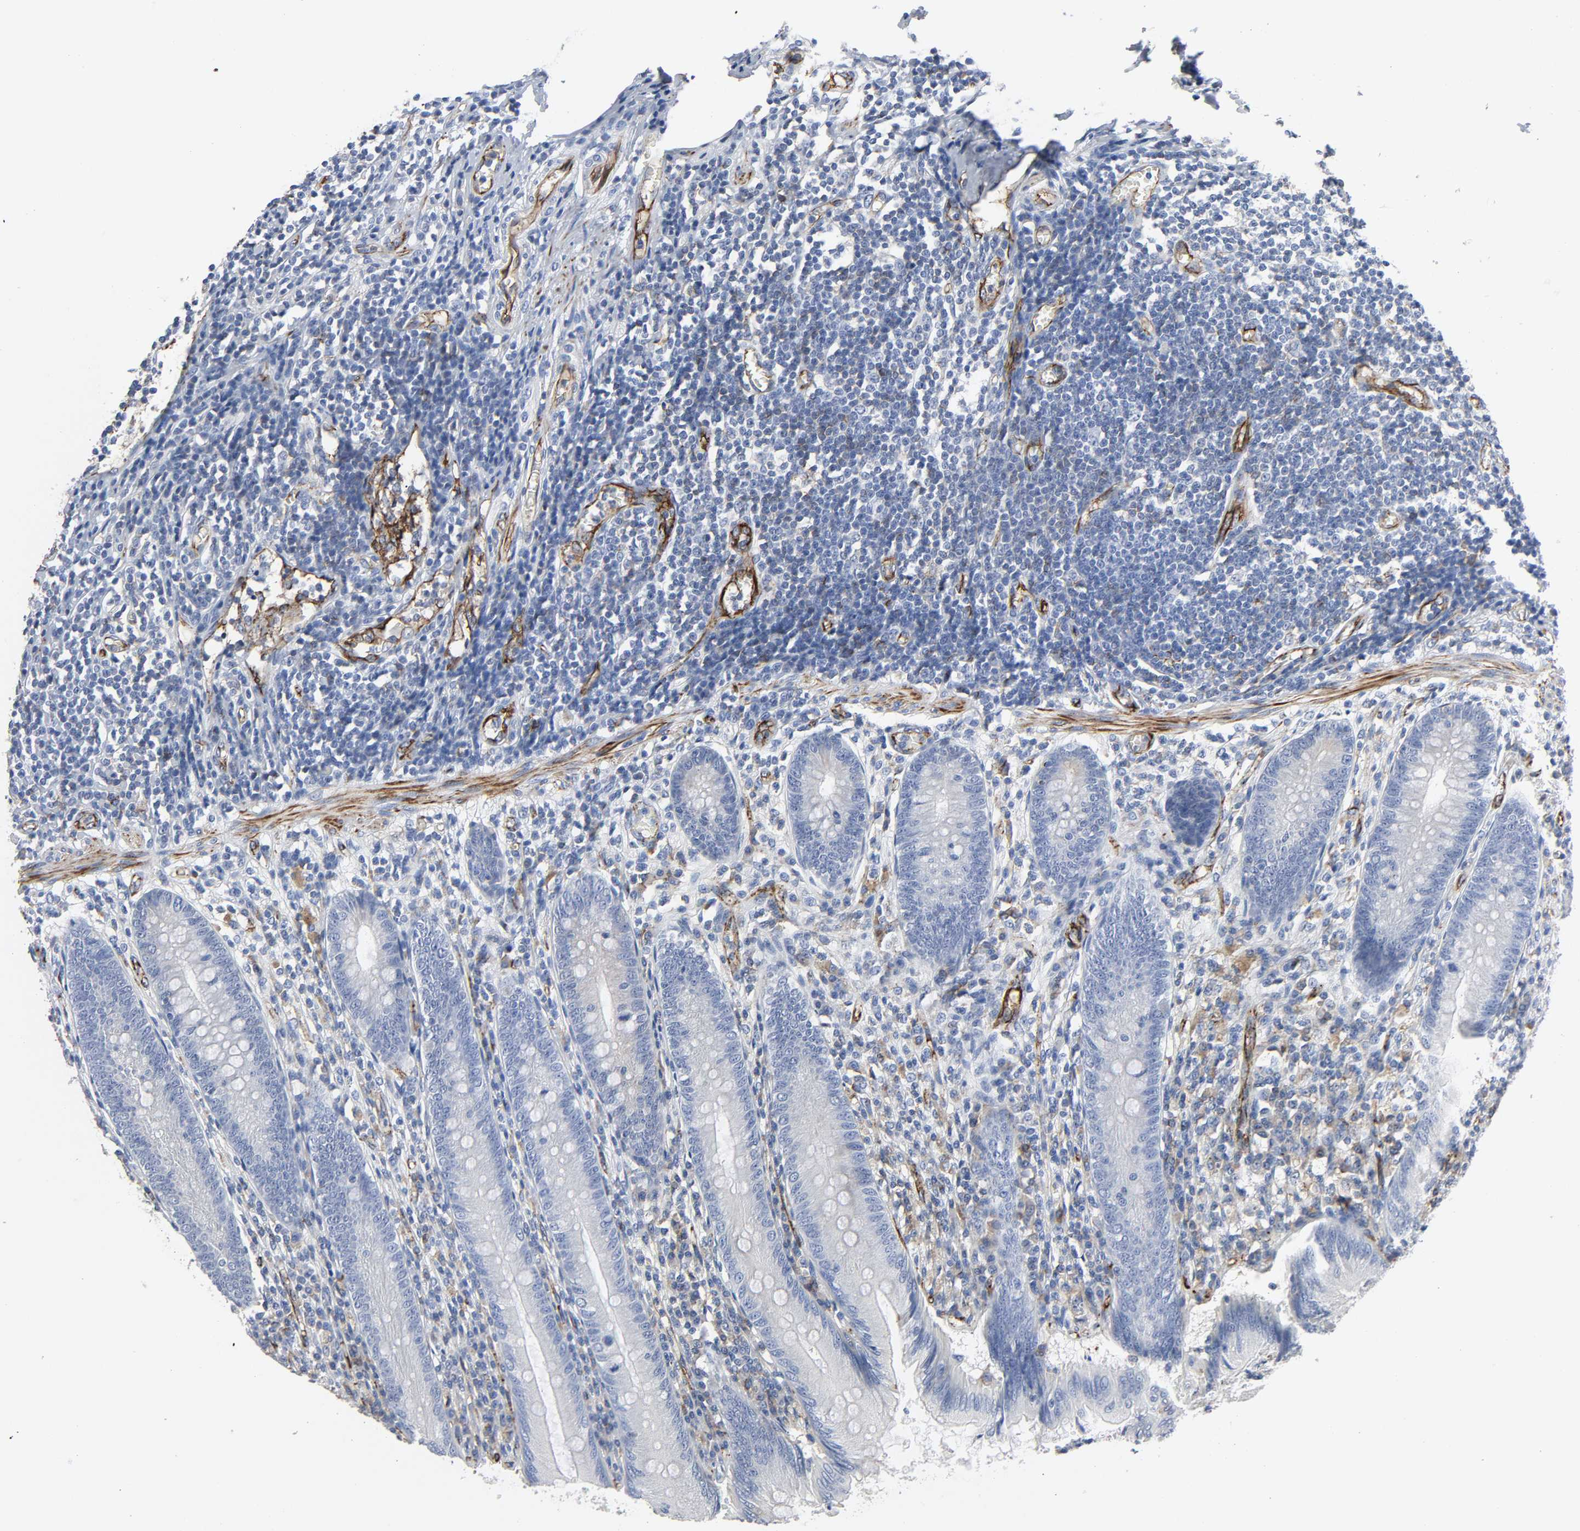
{"staining": {"intensity": "negative", "quantity": "none", "location": "none"}, "tissue": "appendix", "cell_type": "Glandular cells", "image_type": "normal", "snomed": [{"axis": "morphology", "description": "Normal tissue, NOS"}, {"axis": "morphology", "description": "Inflammation, NOS"}, {"axis": "topography", "description": "Appendix"}], "caption": "The micrograph reveals no staining of glandular cells in normal appendix.", "gene": "PECAM1", "patient": {"sex": "male", "age": 46}}